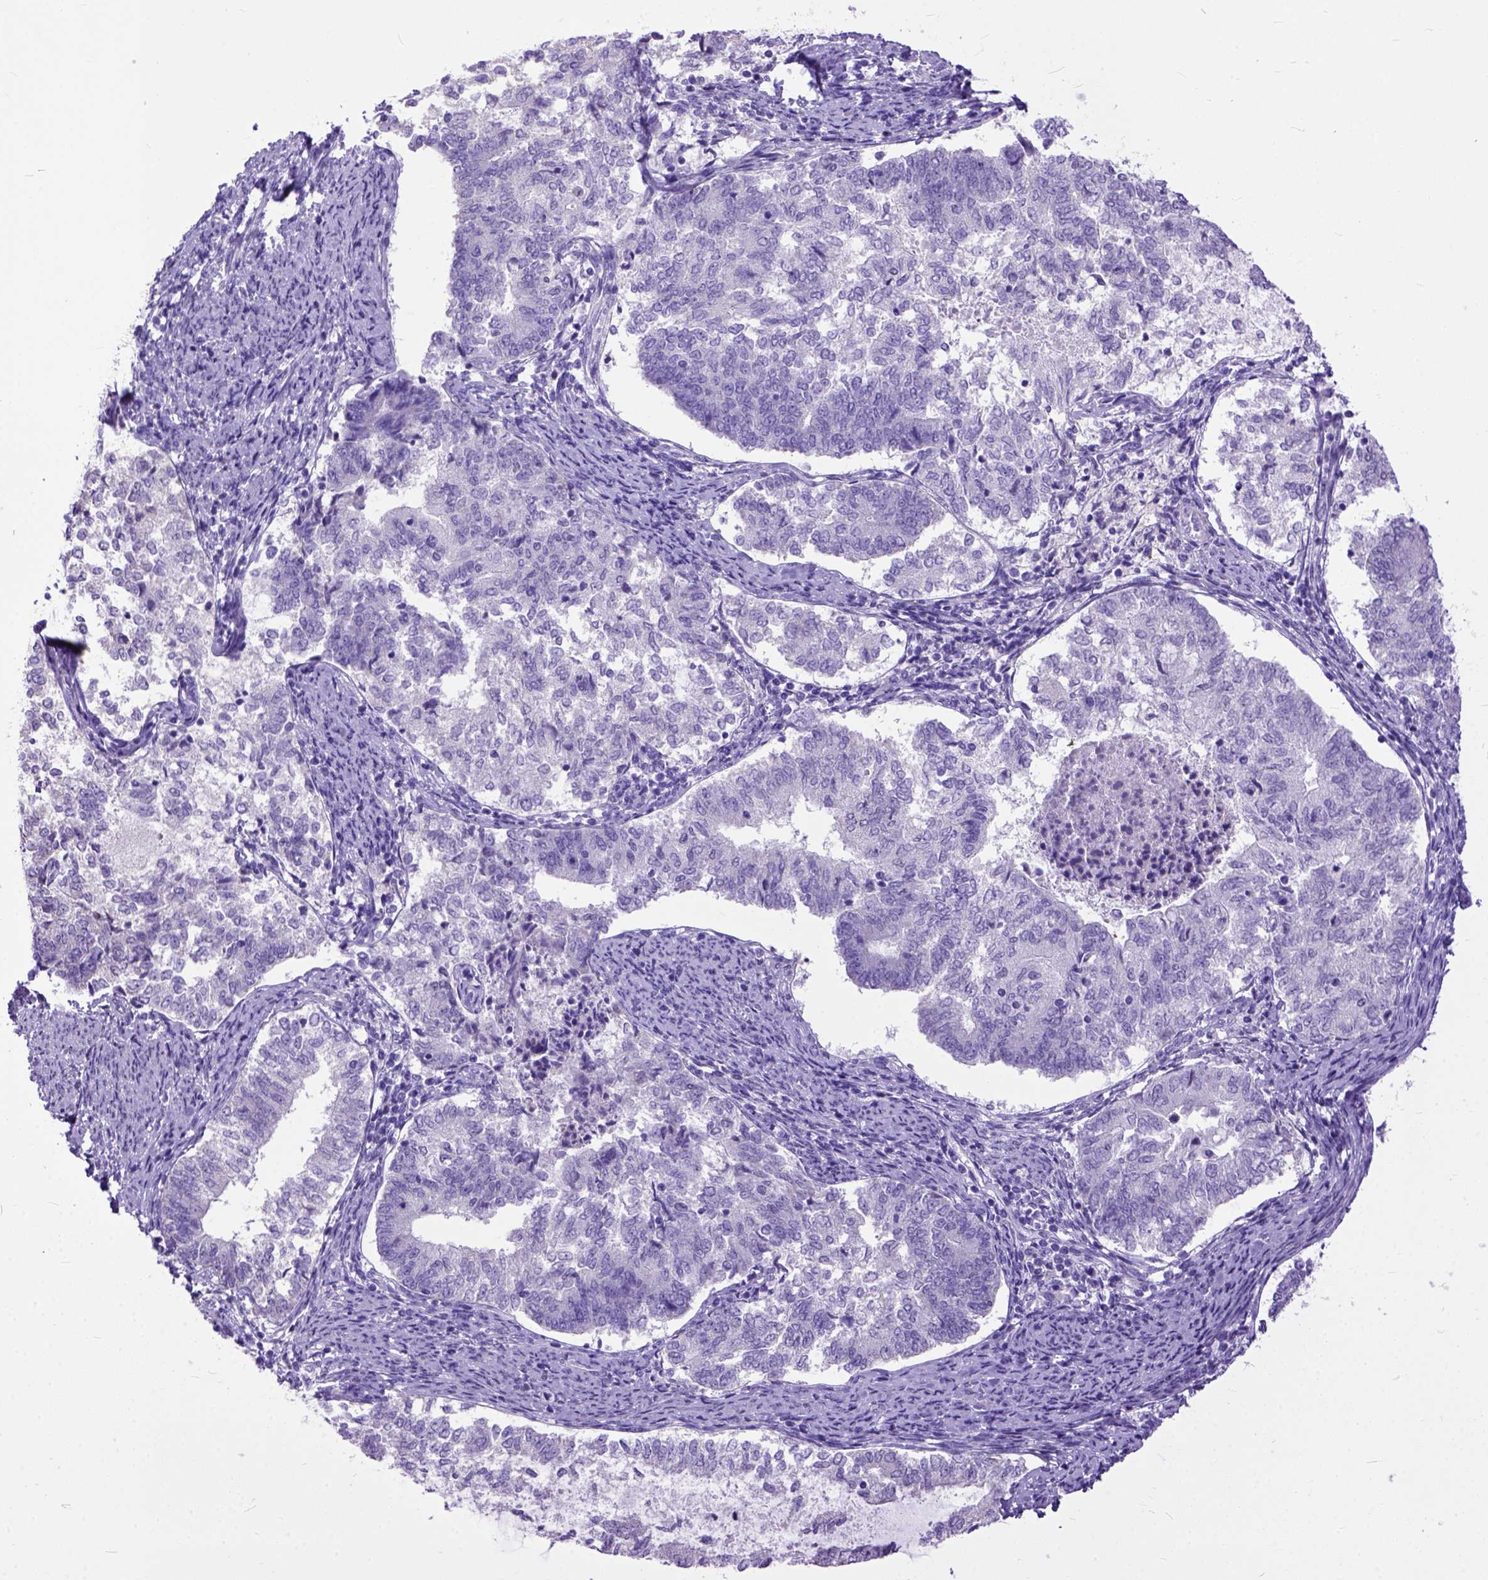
{"staining": {"intensity": "negative", "quantity": "none", "location": "none"}, "tissue": "endometrial cancer", "cell_type": "Tumor cells", "image_type": "cancer", "snomed": [{"axis": "morphology", "description": "Adenocarcinoma, NOS"}, {"axis": "topography", "description": "Endometrium"}], "caption": "The micrograph shows no significant expression in tumor cells of endometrial adenocarcinoma.", "gene": "CRB1", "patient": {"sex": "female", "age": 65}}